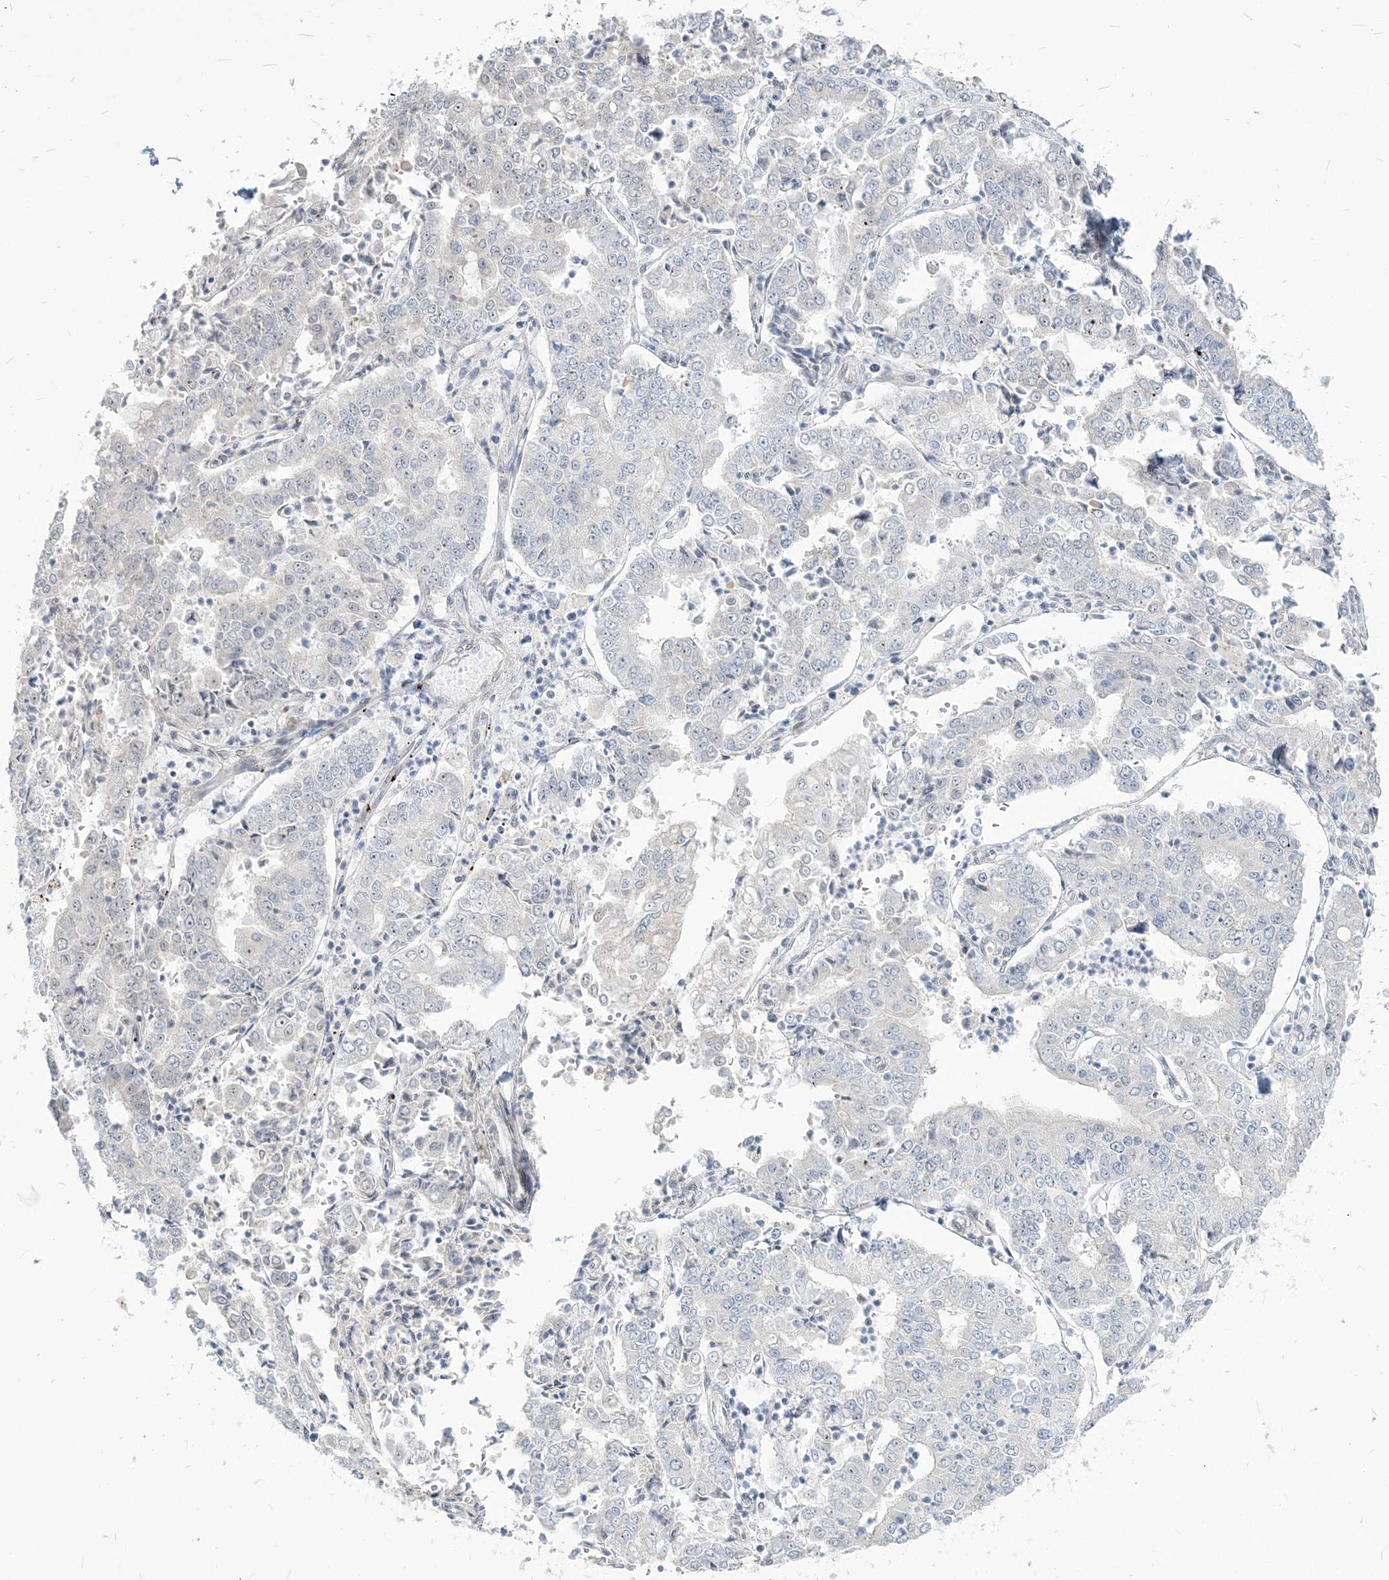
{"staining": {"intensity": "negative", "quantity": "none", "location": "none"}, "tissue": "stomach cancer", "cell_type": "Tumor cells", "image_type": "cancer", "snomed": [{"axis": "morphology", "description": "Adenocarcinoma, NOS"}, {"axis": "topography", "description": "Stomach"}], "caption": "An image of human stomach cancer (adenocarcinoma) is negative for staining in tumor cells.", "gene": "SDAD1", "patient": {"sex": "male", "age": 76}}